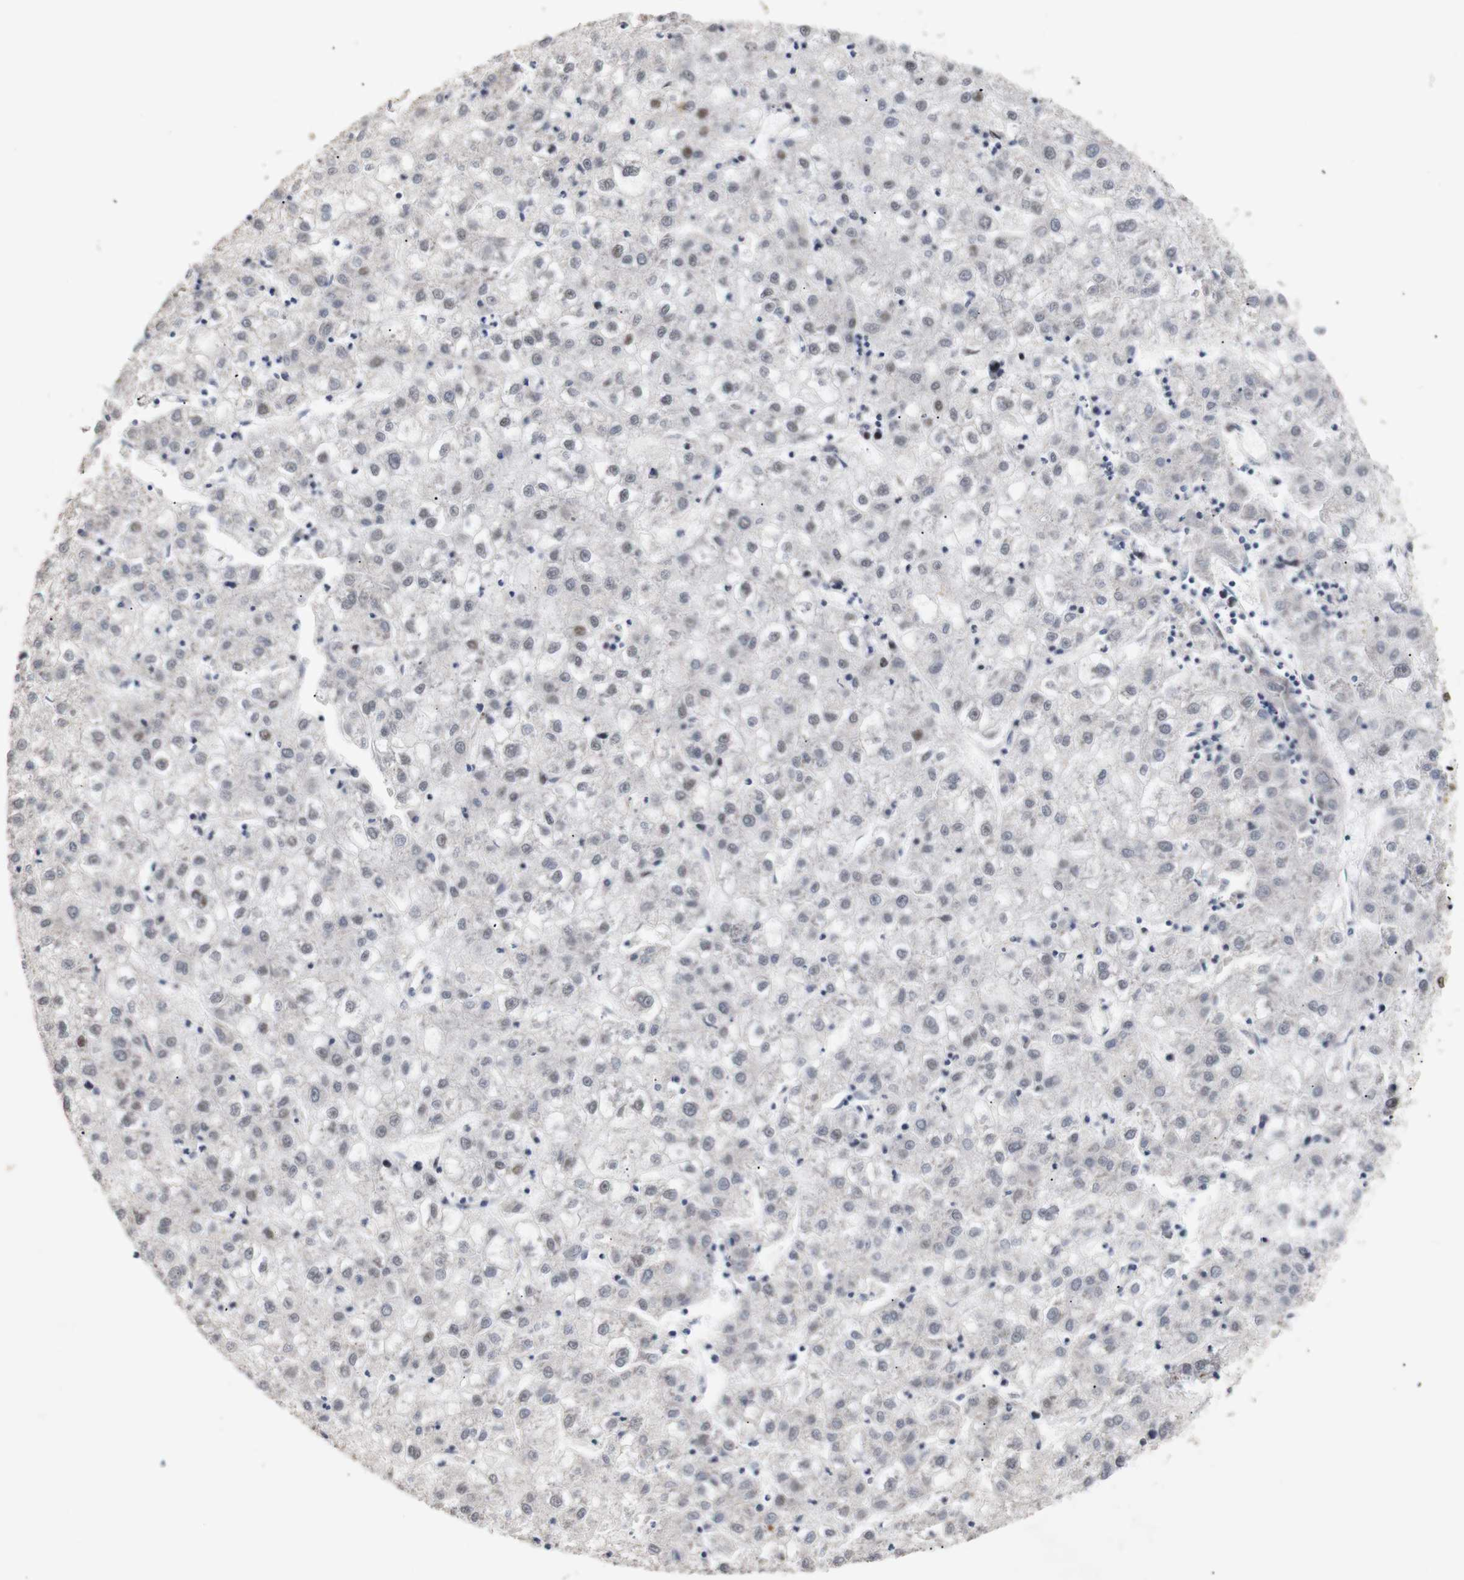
{"staining": {"intensity": "negative", "quantity": "none", "location": "none"}, "tissue": "liver cancer", "cell_type": "Tumor cells", "image_type": "cancer", "snomed": [{"axis": "morphology", "description": "Carcinoma, Hepatocellular, NOS"}, {"axis": "topography", "description": "Liver"}], "caption": "Immunohistochemical staining of liver hepatocellular carcinoma reveals no significant expression in tumor cells. Nuclei are stained in blue.", "gene": "PYM1", "patient": {"sex": "male", "age": 72}}